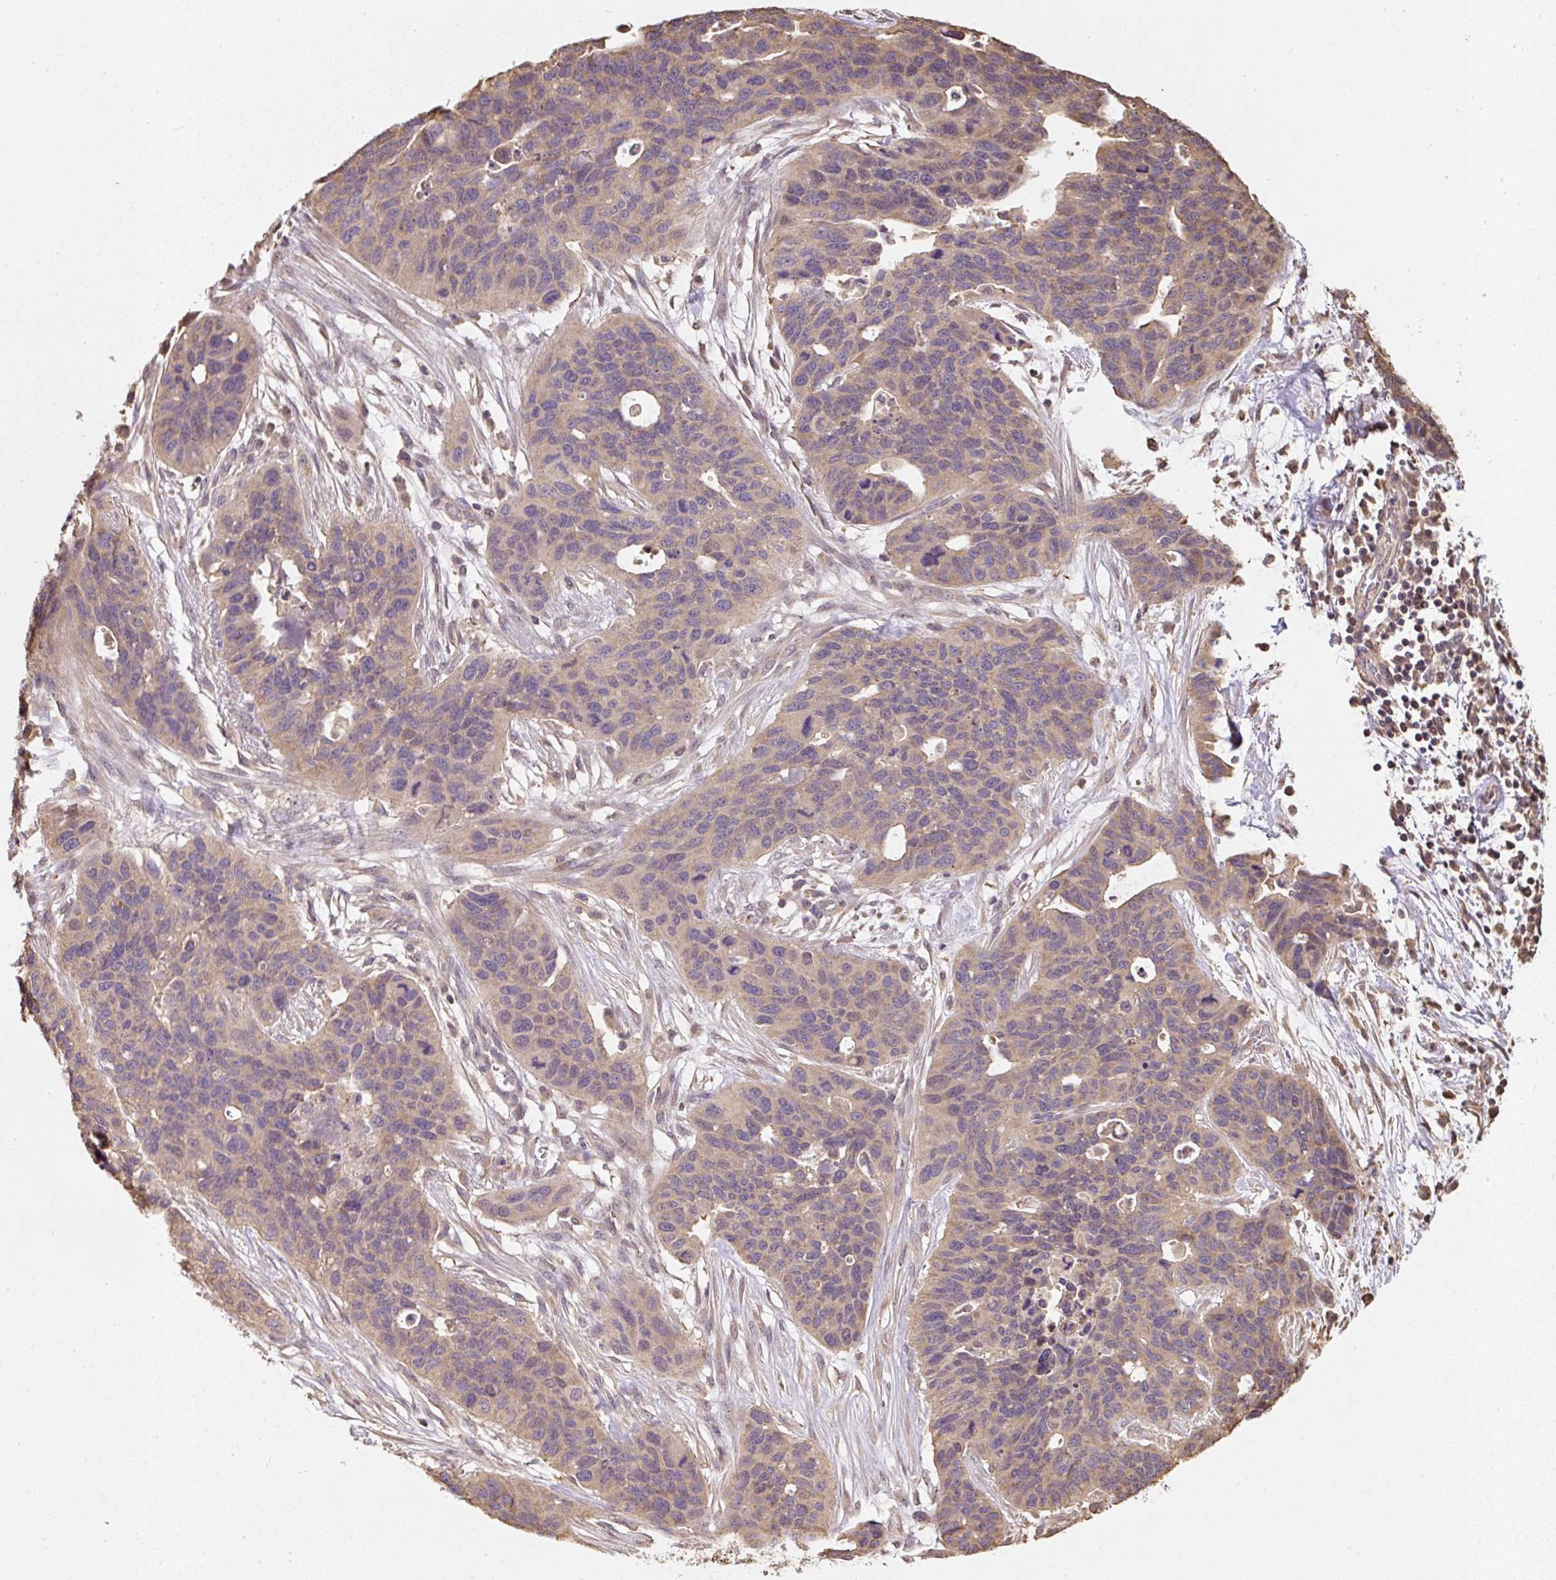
{"staining": {"intensity": "weak", "quantity": ">75%", "location": "cytoplasmic/membranous"}, "tissue": "ovarian cancer", "cell_type": "Tumor cells", "image_type": "cancer", "snomed": [{"axis": "morphology", "description": "Cystadenocarcinoma, serous, NOS"}, {"axis": "topography", "description": "Ovary"}], "caption": "This is an image of IHC staining of ovarian serous cystadenocarcinoma, which shows weak positivity in the cytoplasmic/membranous of tumor cells.", "gene": "TMEM170B", "patient": {"sex": "female", "age": 64}}